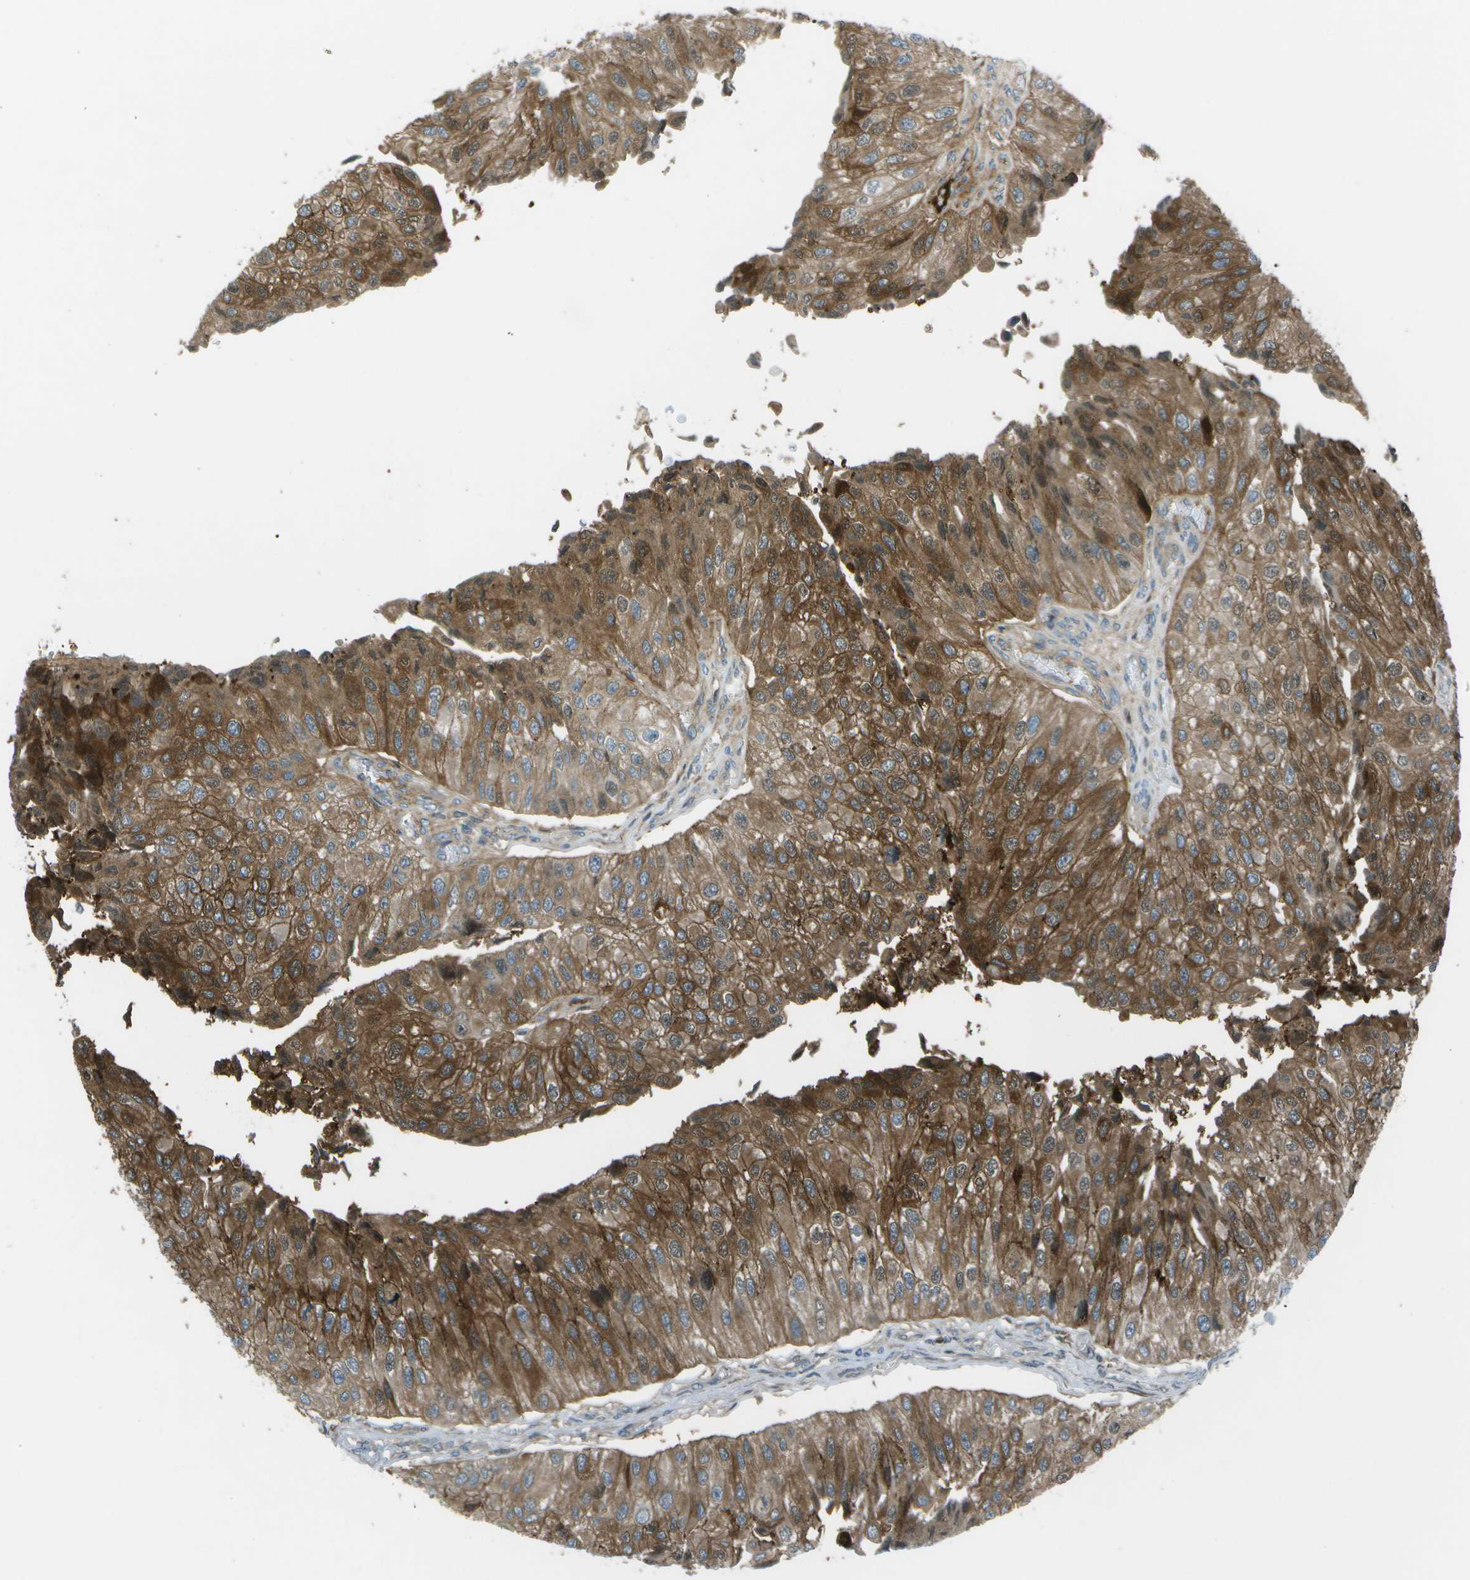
{"staining": {"intensity": "moderate", "quantity": ">75%", "location": "cytoplasmic/membranous"}, "tissue": "urothelial cancer", "cell_type": "Tumor cells", "image_type": "cancer", "snomed": [{"axis": "morphology", "description": "Urothelial carcinoma, High grade"}, {"axis": "topography", "description": "Kidney"}, {"axis": "topography", "description": "Urinary bladder"}], "caption": "Immunohistochemistry (IHC) (DAB) staining of urothelial cancer reveals moderate cytoplasmic/membranous protein positivity in approximately >75% of tumor cells.", "gene": "TMEM19", "patient": {"sex": "male", "age": 77}}